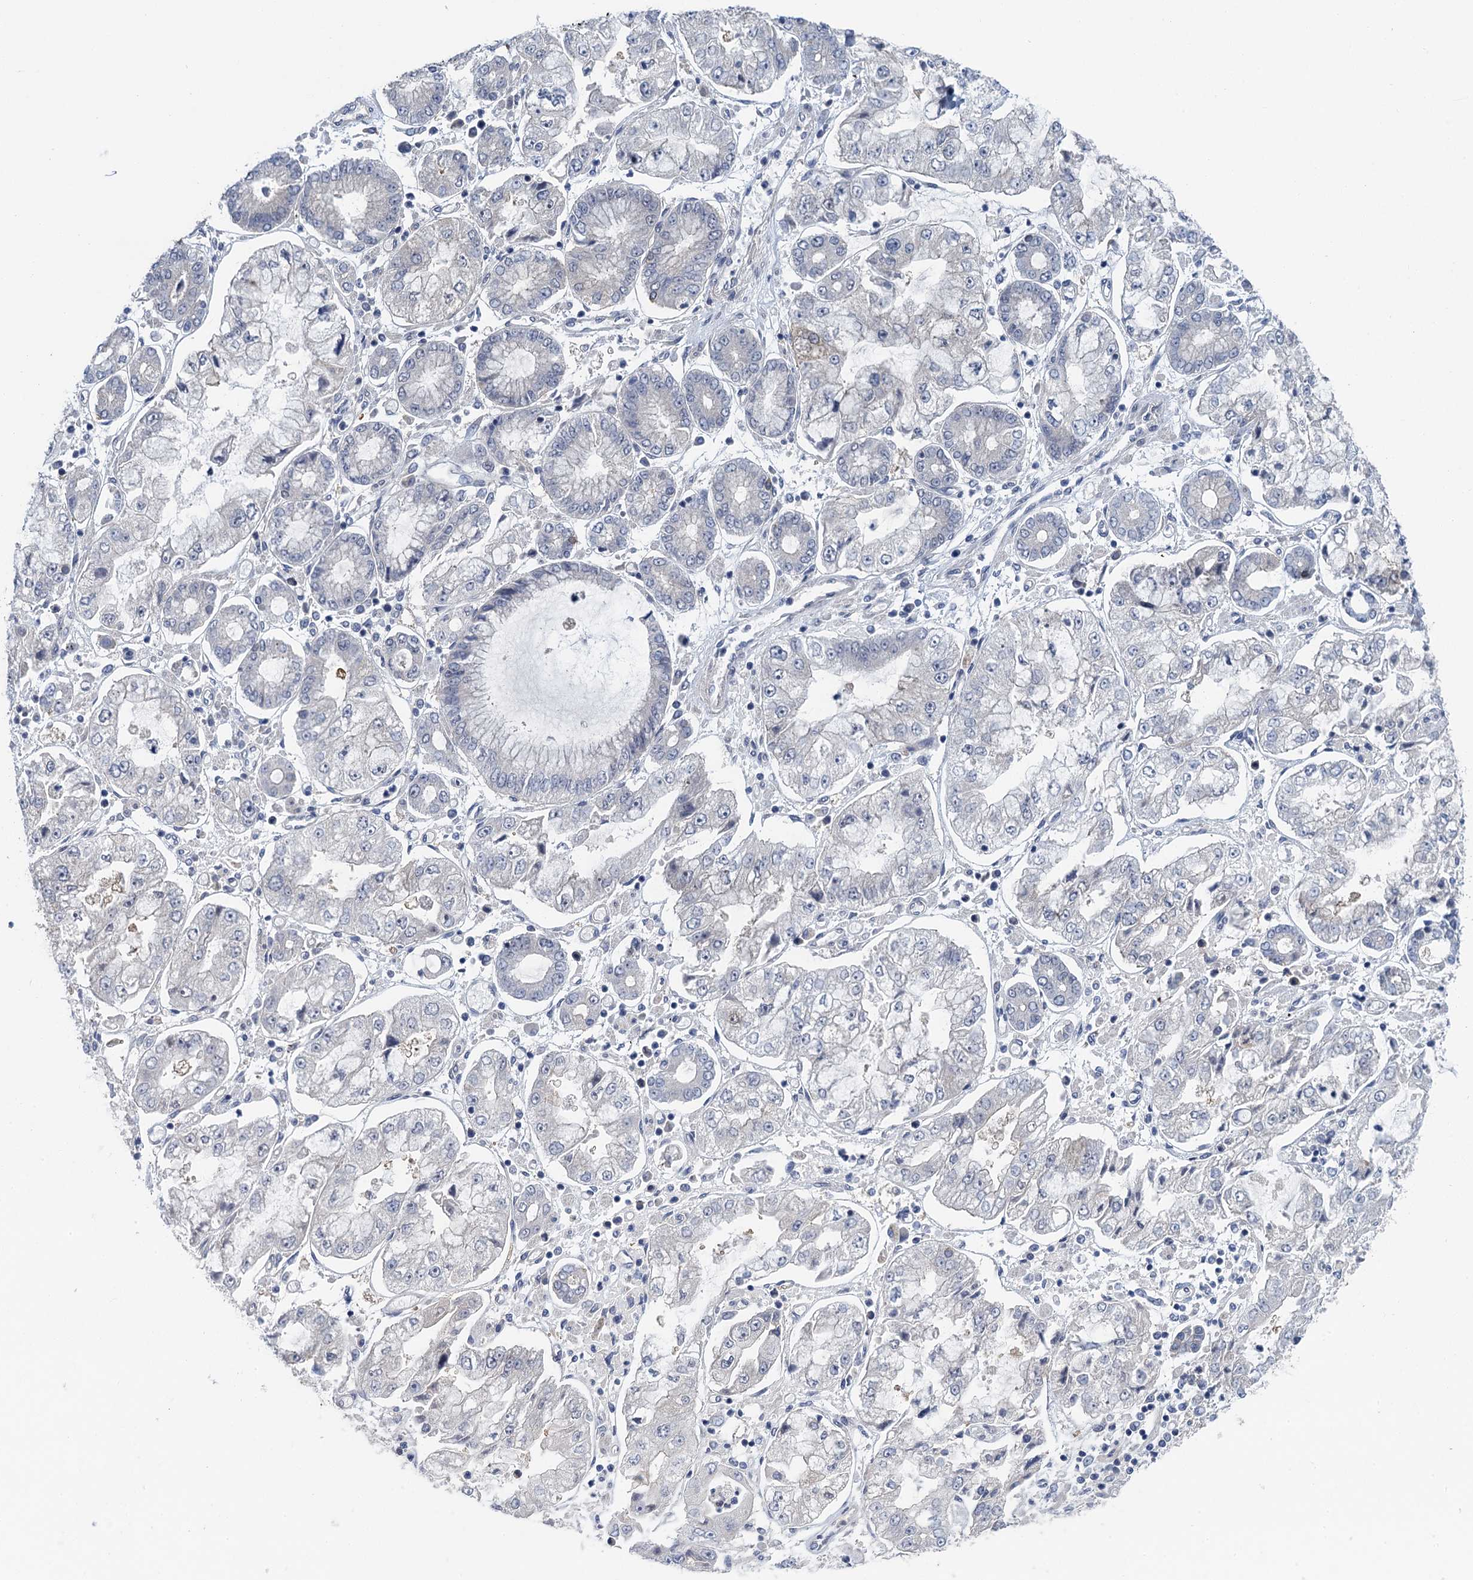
{"staining": {"intensity": "negative", "quantity": "none", "location": "none"}, "tissue": "stomach cancer", "cell_type": "Tumor cells", "image_type": "cancer", "snomed": [{"axis": "morphology", "description": "Adenocarcinoma, NOS"}, {"axis": "topography", "description": "Stomach"}], "caption": "Stomach adenocarcinoma stained for a protein using IHC exhibits no positivity tumor cells.", "gene": "MRFAP1", "patient": {"sex": "male", "age": 76}}